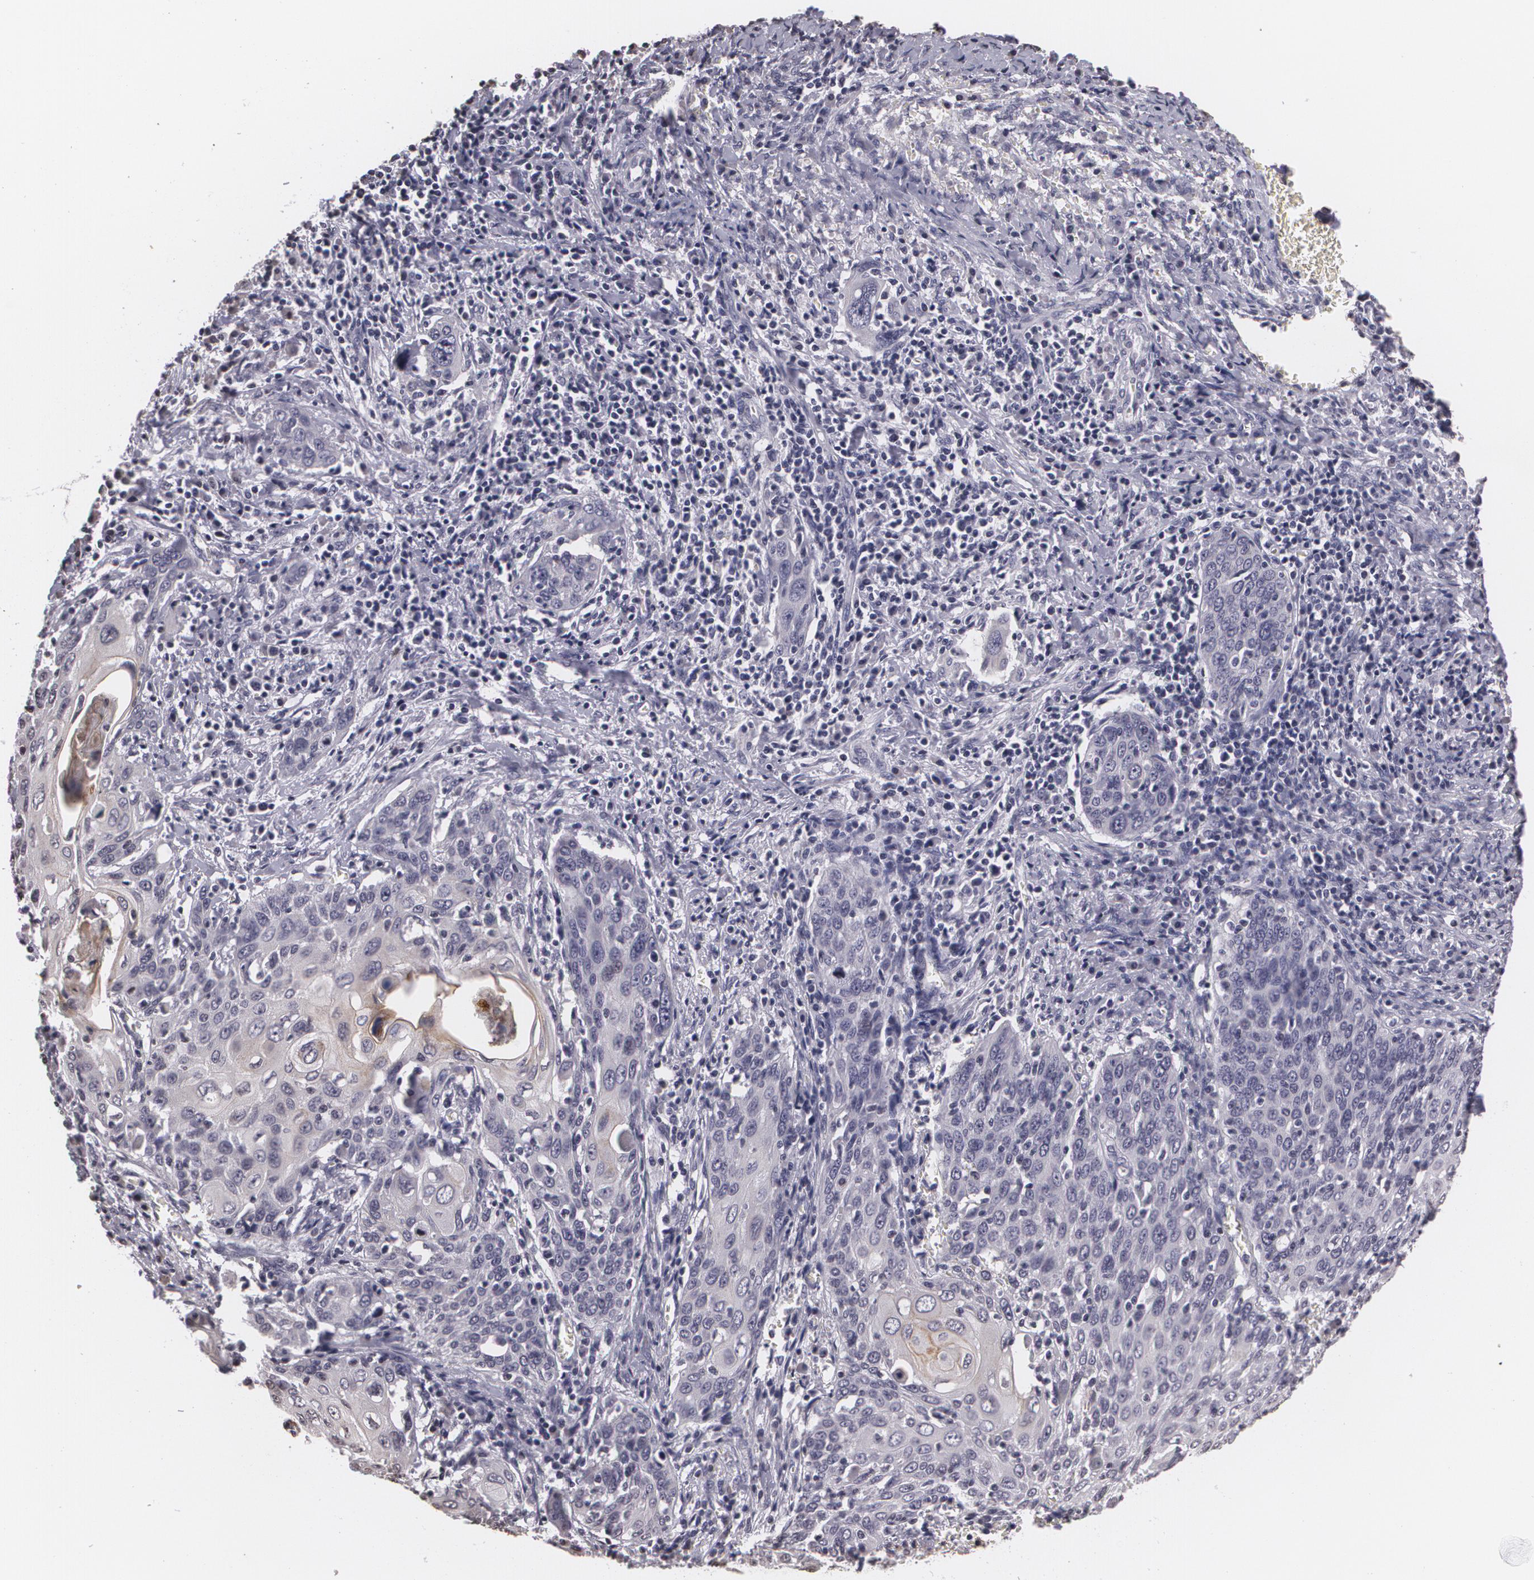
{"staining": {"intensity": "negative", "quantity": "none", "location": "none"}, "tissue": "cervical cancer", "cell_type": "Tumor cells", "image_type": "cancer", "snomed": [{"axis": "morphology", "description": "Squamous cell carcinoma, NOS"}, {"axis": "topography", "description": "Cervix"}], "caption": "Cervical cancer (squamous cell carcinoma) was stained to show a protein in brown. There is no significant expression in tumor cells. The staining is performed using DAB (3,3'-diaminobenzidine) brown chromogen with nuclei counter-stained in using hematoxylin.", "gene": "MUC1", "patient": {"sex": "female", "age": 54}}